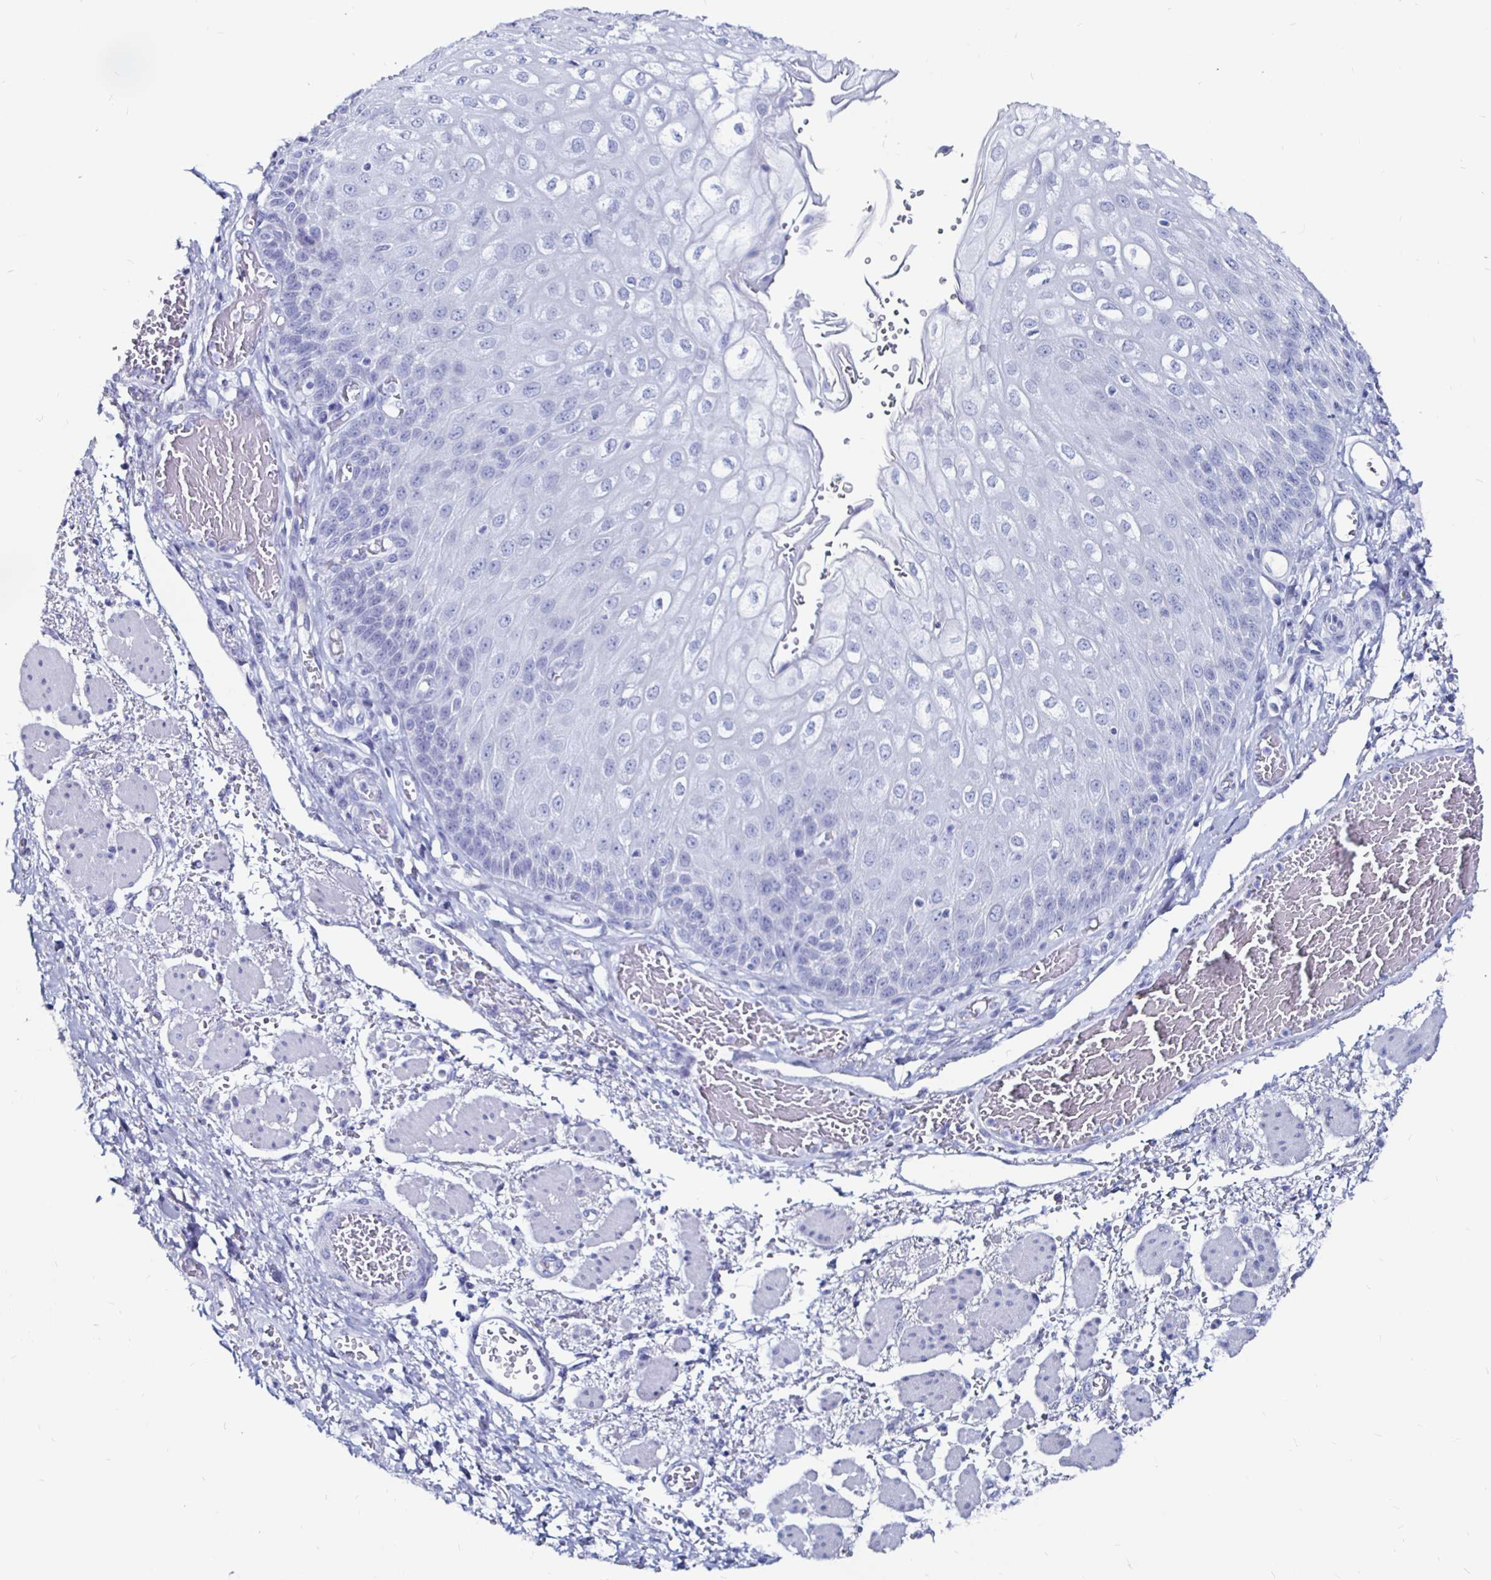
{"staining": {"intensity": "negative", "quantity": "none", "location": "none"}, "tissue": "esophagus", "cell_type": "Squamous epithelial cells", "image_type": "normal", "snomed": [{"axis": "morphology", "description": "Normal tissue, NOS"}, {"axis": "morphology", "description": "Adenocarcinoma, NOS"}, {"axis": "topography", "description": "Esophagus"}], "caption": "The histopathology image reveals no significant positivity in squamous epithelial cells of esophagus. Nuclei are stained in blue.", "gene": "LUZP4", "patient": {"sex": "male", "age": 81}}